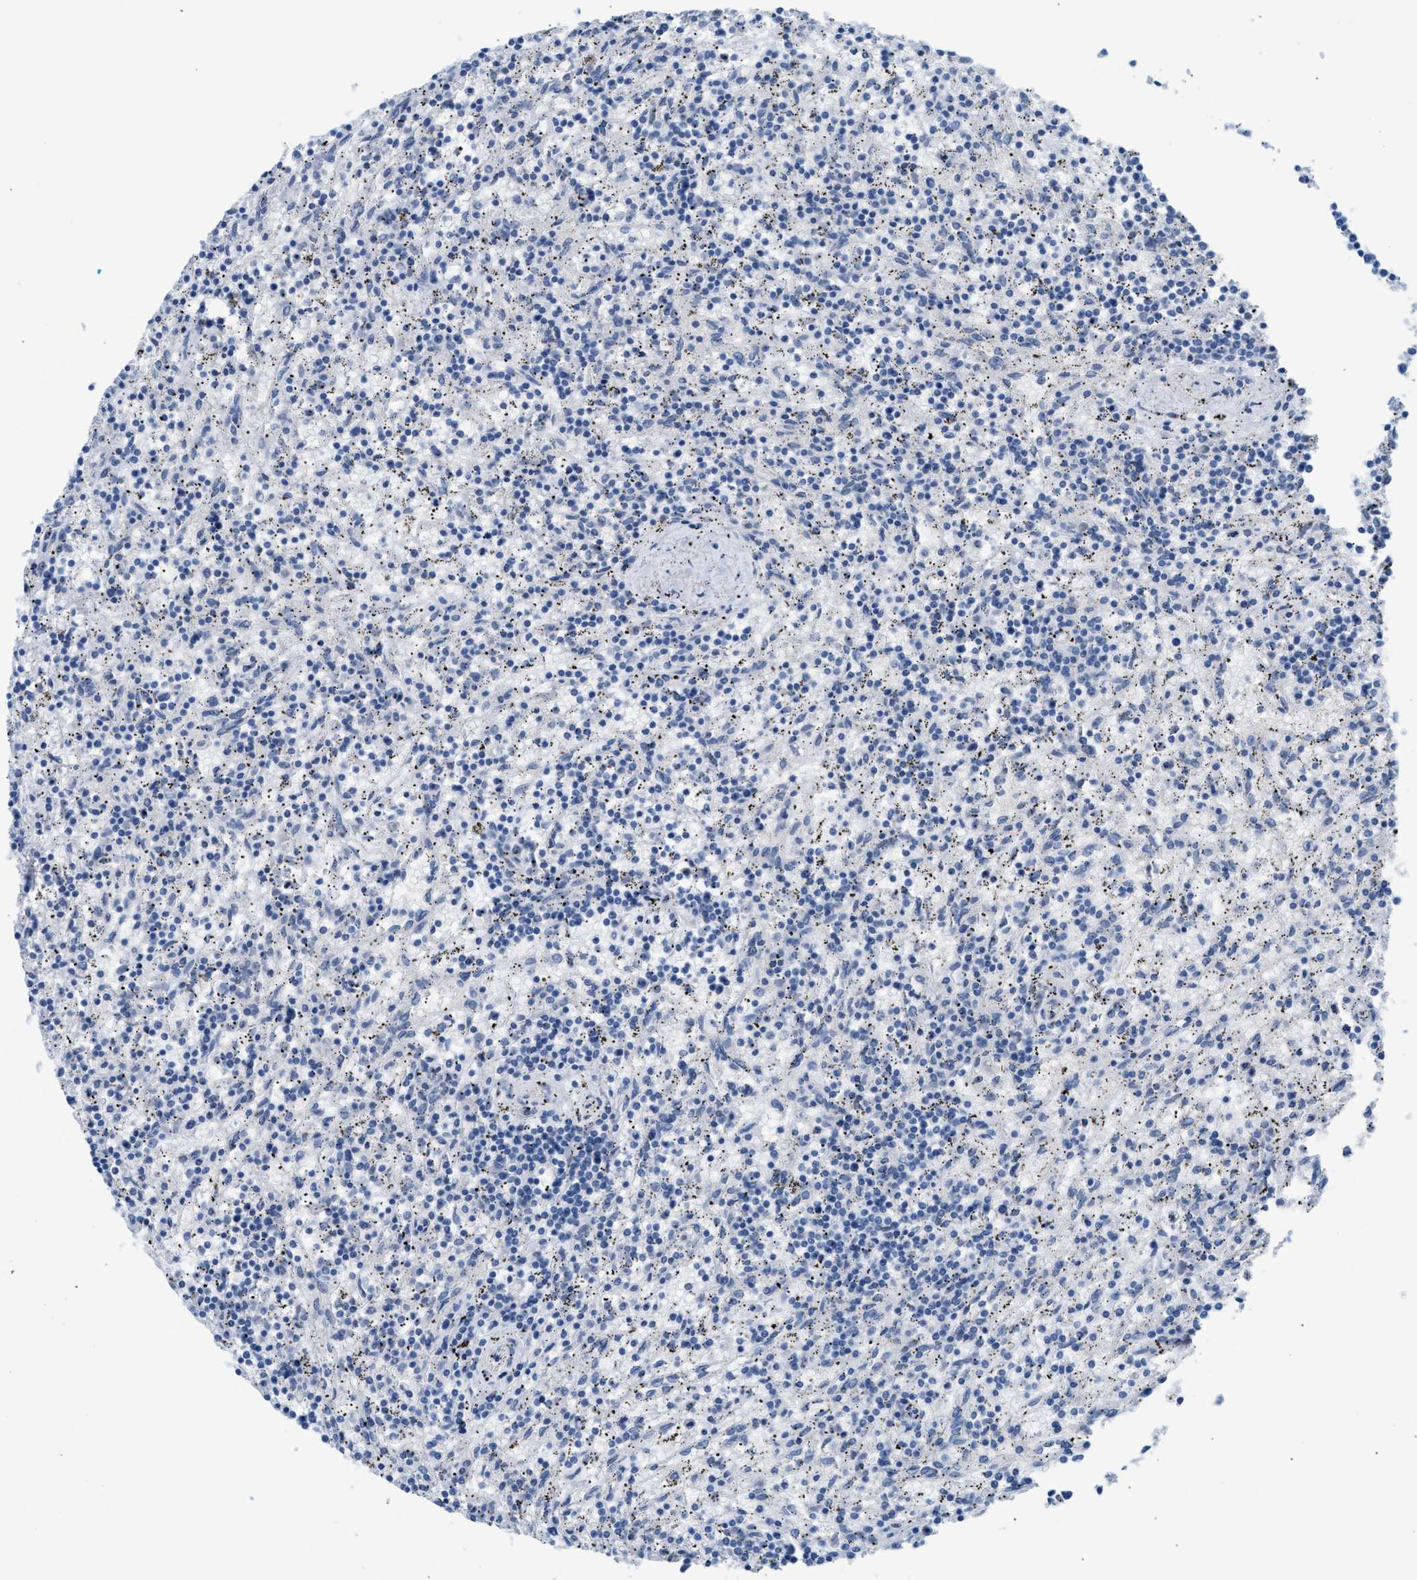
{"staining": {"intensity": "negative", "quantity": "none", "location": "none"}, "tissue": "lymphoma", "cell_type": "Tumor cells", "image_type": "cancer", "snomed": [{"axis": "morphology", "description": "Malignant lymphoma, non-Hodgkin's type, Low grade"}, {"axis": "topography", "description": "Spleen"}], "caption": "Tumor cells are negative for protein expression in human lymphoma.", "gene": "ERBB2", "patient": {"sex": "male", "age": 76}}